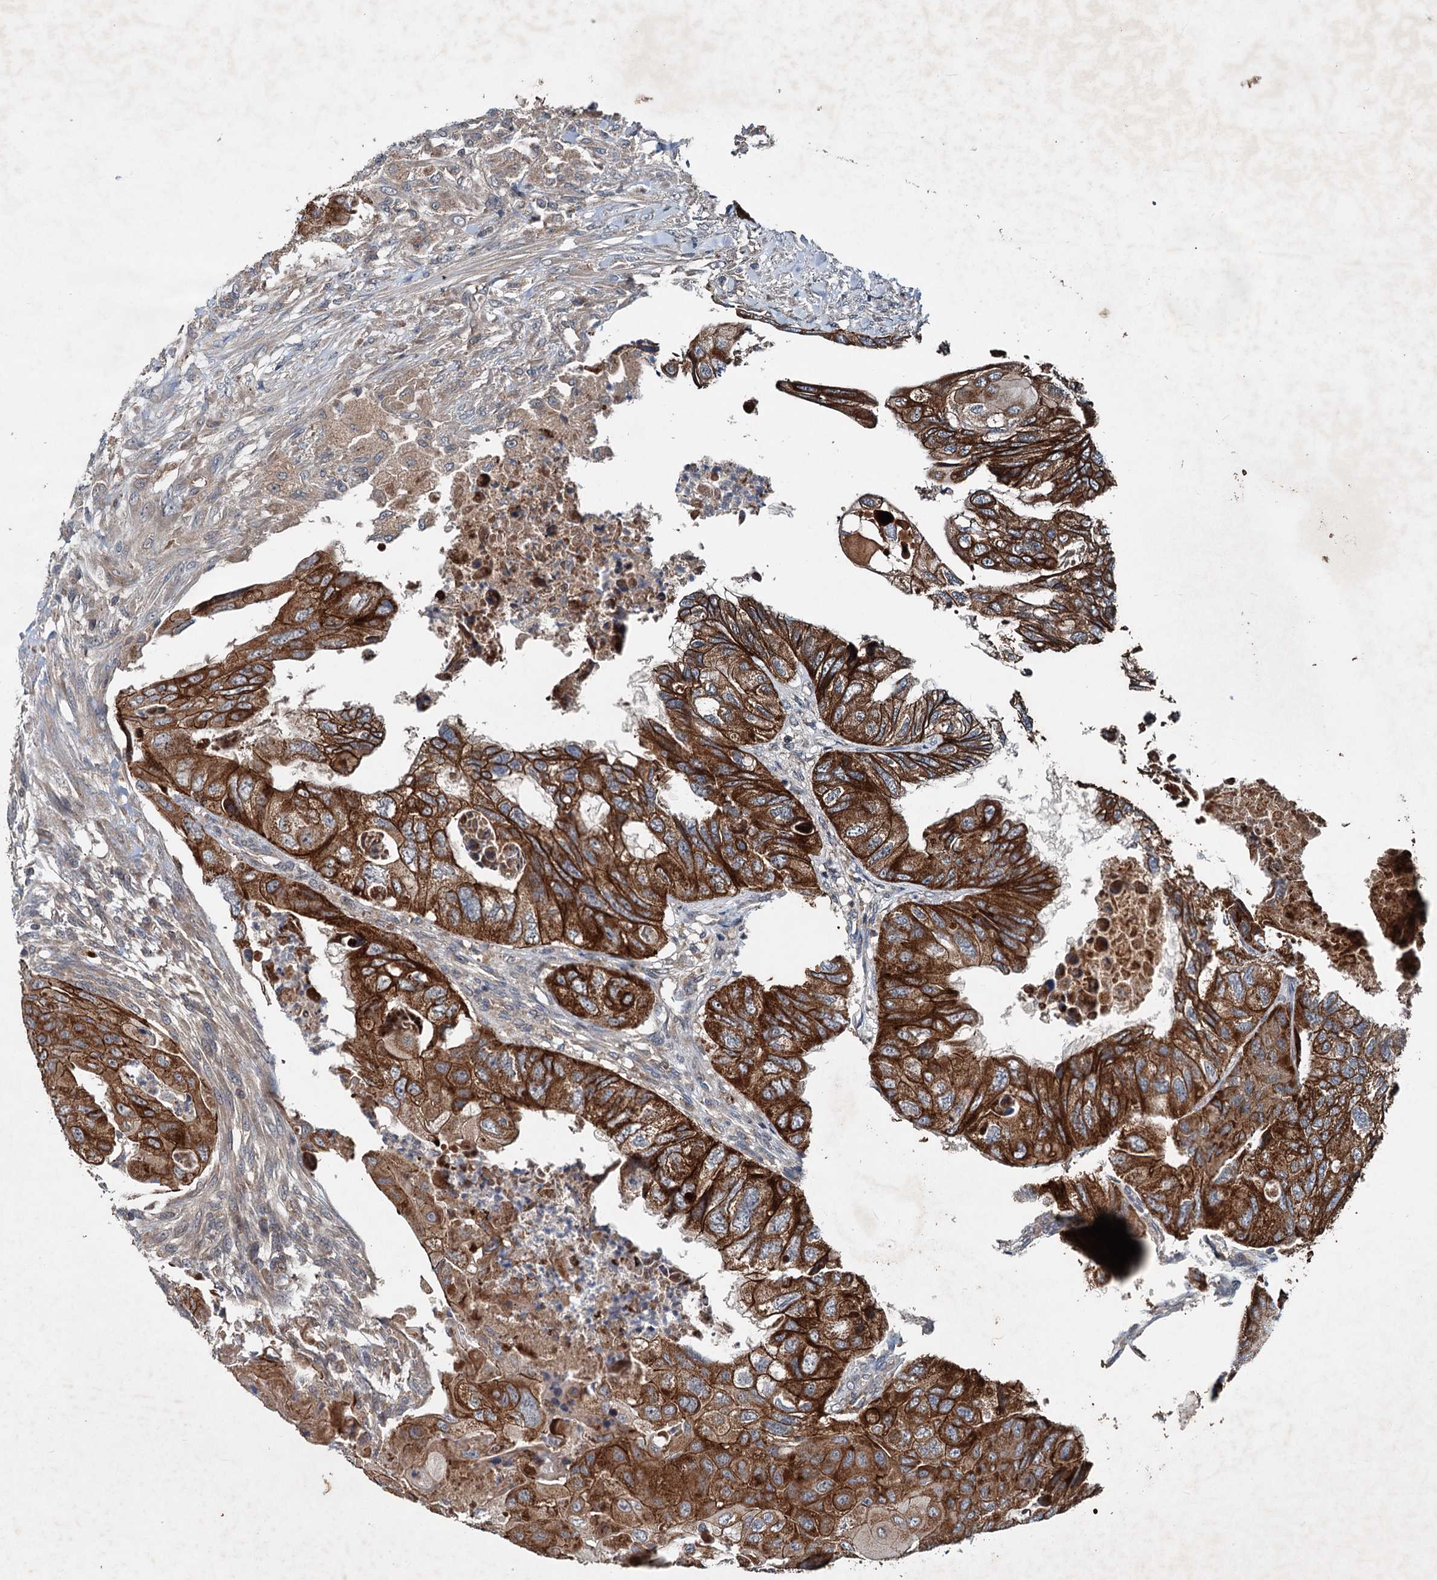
{"staining": {"intensity": "strong", "quantity": ">75%", "location": "cytoplasmic/membranous"}, "tissue": "colorectal cancer", "cell_type": "Tumor cells", "image_type": "cancer", "snomed": [{"axis": "morphology", "description": "Adenocarcinoma, NOS"}, {"axis": "topography", "description": "Rectum"}], "caption": "IHC micrograph of human colorectal cancer (adenocarcinoma) stained for a protein (brown), which demonstrates high levels of strong cytoplasmic/membranous expression in about >75% of tumor cells.", "gene": "N4BP2L2", "patient": {"sex": "male", "age": 63}}